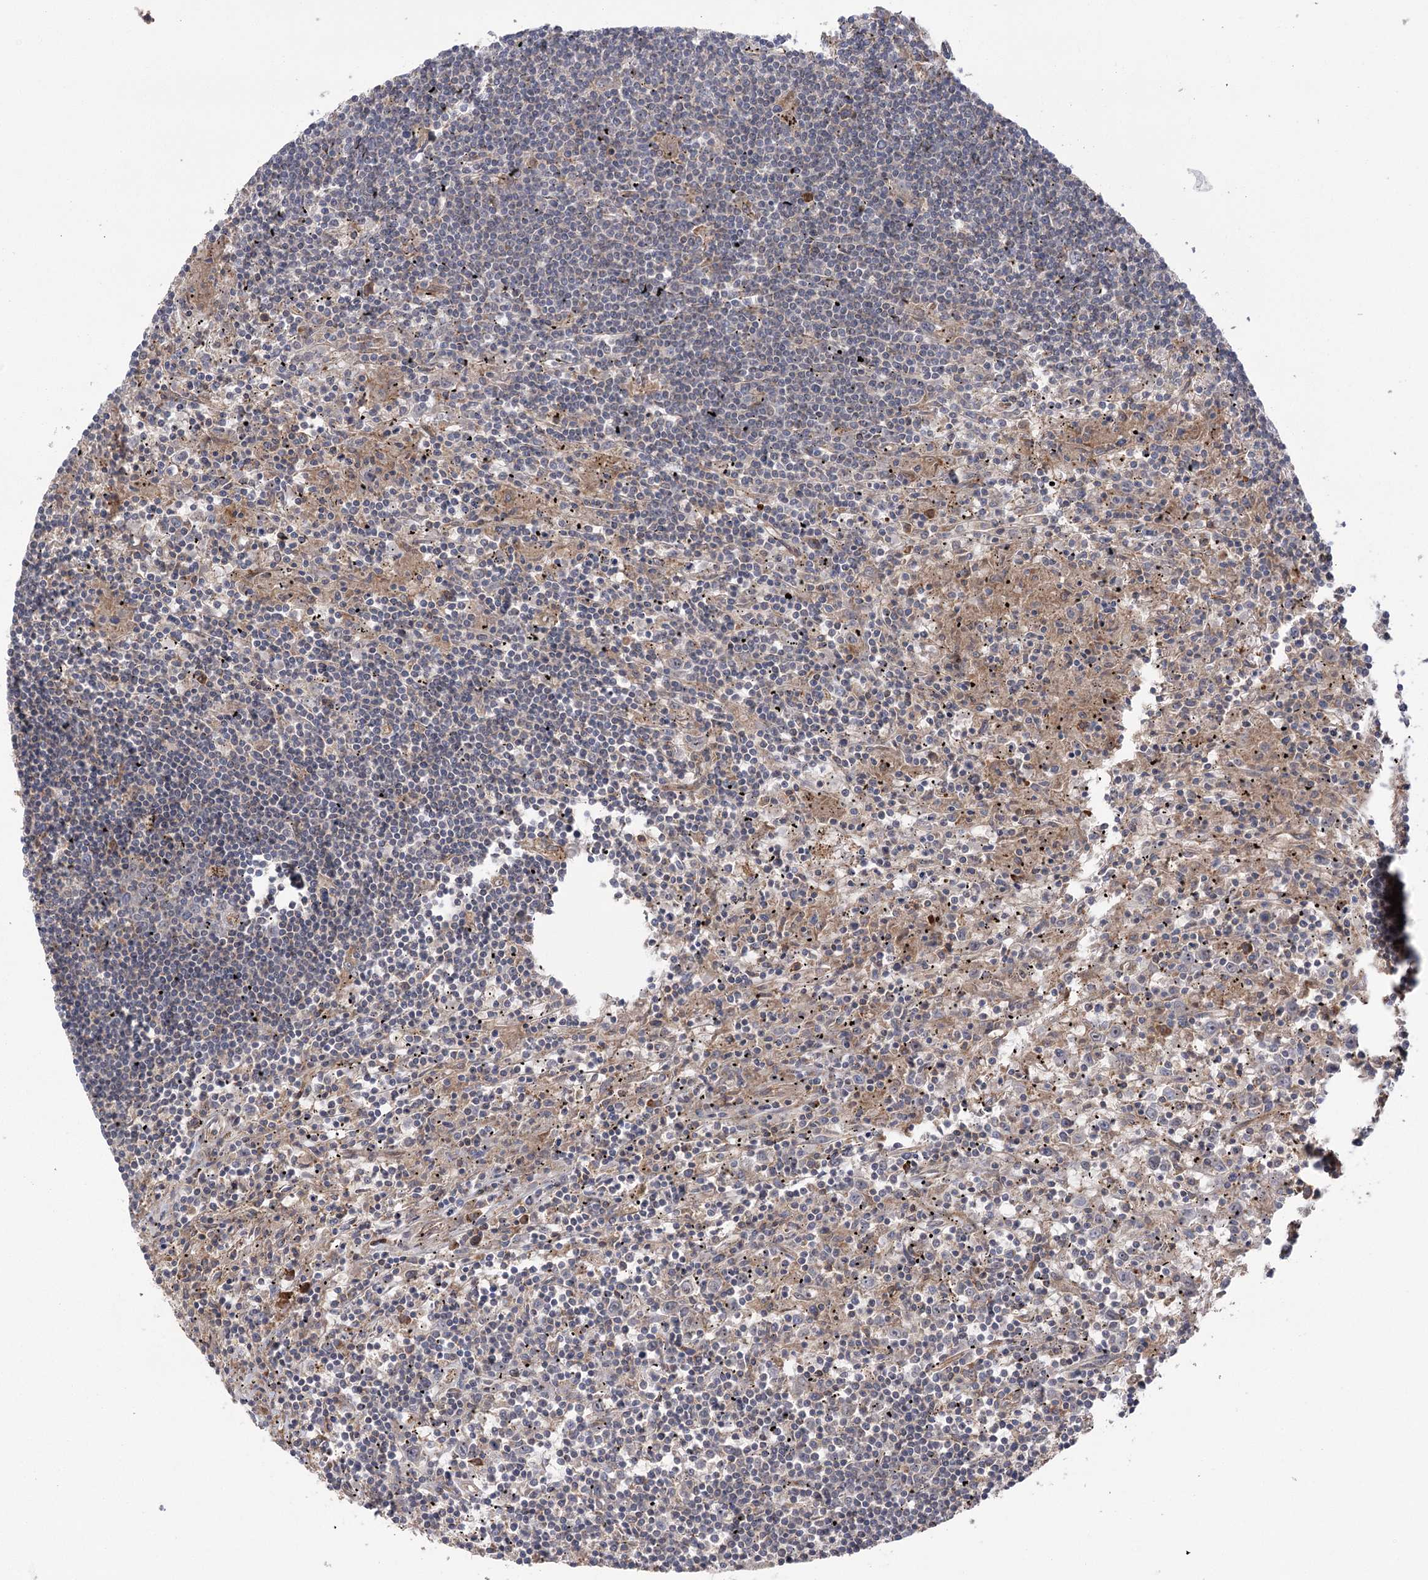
{"staining": {"intensity": "negative", "quantity": "none", "location": "none"}, "tissue": "lymphoma", "cell_type": "Tumor cells", "image_type": "cancer", "snomed": [{"axis": "morphology", "description": "Malignant lymphoma, non-Hodgkin's type, Low grade"}, {"axis": "topography", "description": "Spleen"}], "caption": "IHC histopathology image of human lymphoma stained for a protein (brown), which exhibits no expression in tumor cells. Nuclei are stained in blue.", "gene": "KCNN2", "patient": {"sex": "male", "age": 76}}